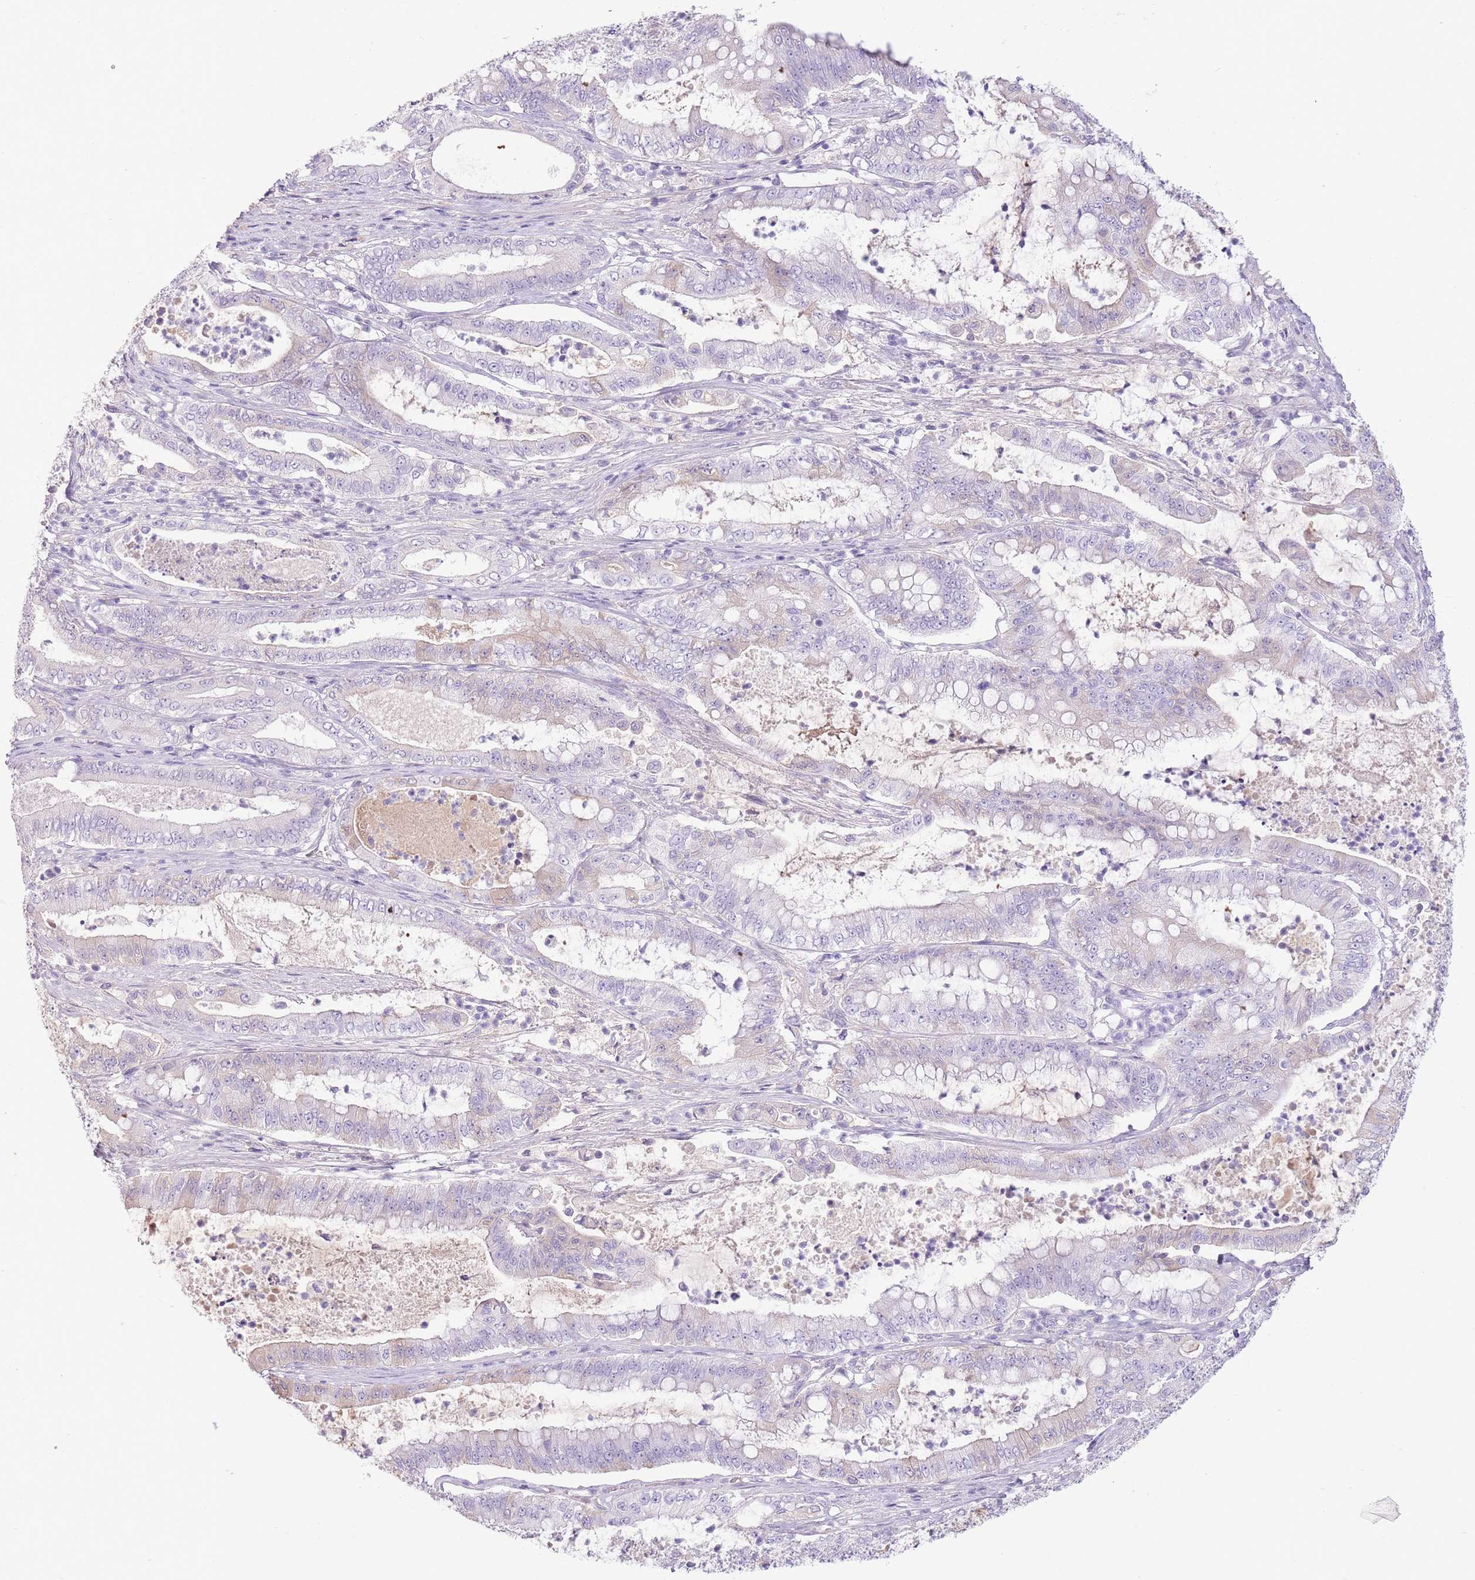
{"staining": {"intensity": "negative", "quantity": "none", "location": "none"}, "tissue": "pancreatic cancer", "cell_type": "Tumor cells", "image_type": "cancer", "snomed": [{"axis": "morphology", "description": "Adenocarcinoma, NOS"}, {"axis": "topography", "description": "Pancreas"}], "caption": "A micrograph of pancreatic cancer stained for a protein shows no brown staining in tumor cells. (DAB (3,3'-diaminobenzidine) IHC visualized using brightfield microscopy, high magnification).", "gene": "TOX2", "patient": {"sex": "male", "age": 71}}